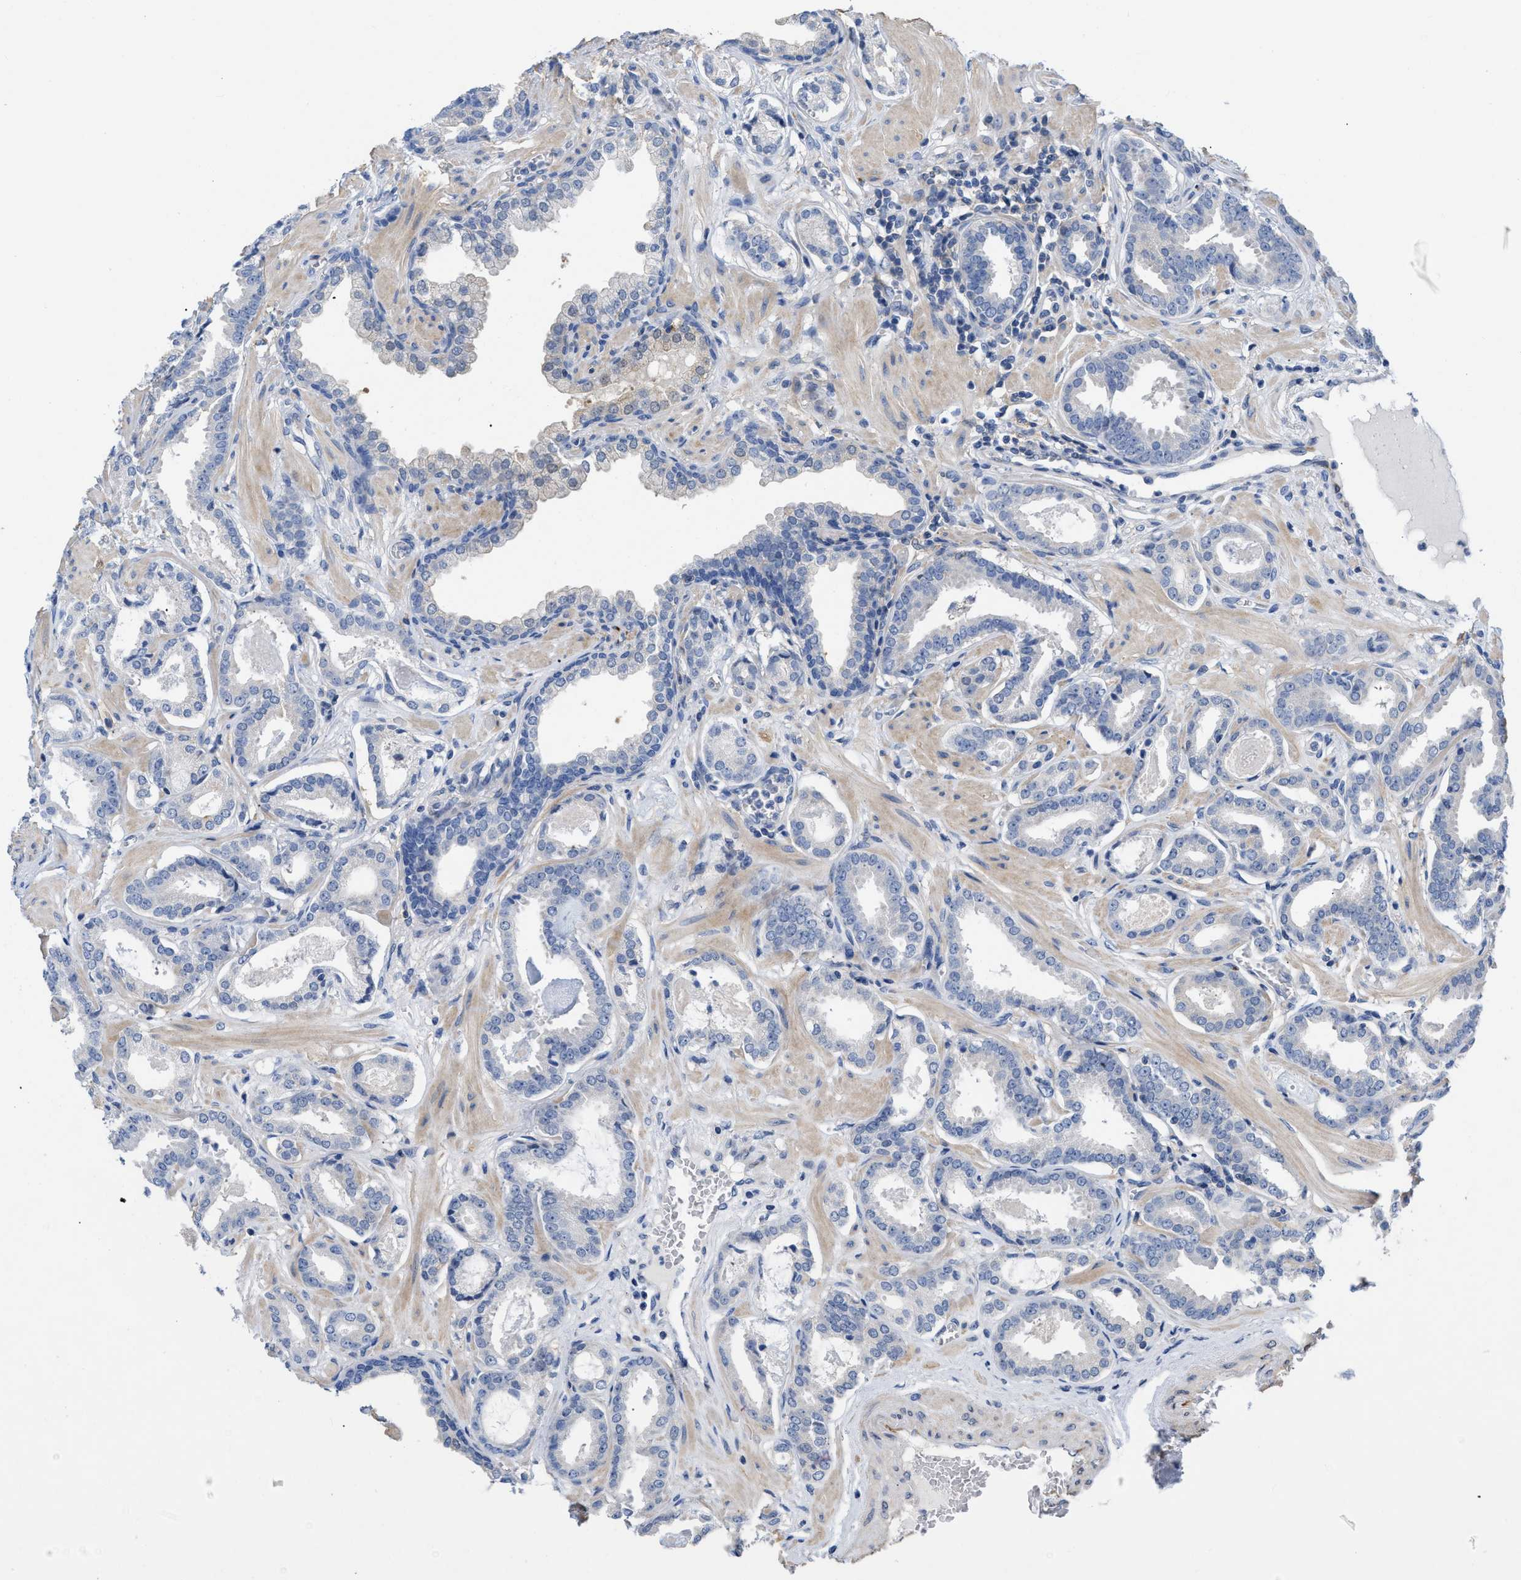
{"staining": {"intensity": "negative", "quantity": "none", "location": "none"}, "tissue": "prostate cancer", "cell_type": "Tumor cells", "image_type": "cancer", "snomed": [{"axis": "morphology", "description": "Adenocarcinoma, Low grade"}, {"axis": "topography", "description": "Prostate"}], "caption": "The histopathology image displays no significant expression in tumor cells of prostate cancer. (Brightfield microscopy of DAB immunohistochemistry at high magnification).", "gene": "TMEM131", "patient": {"sex": "male", "age": 53}}